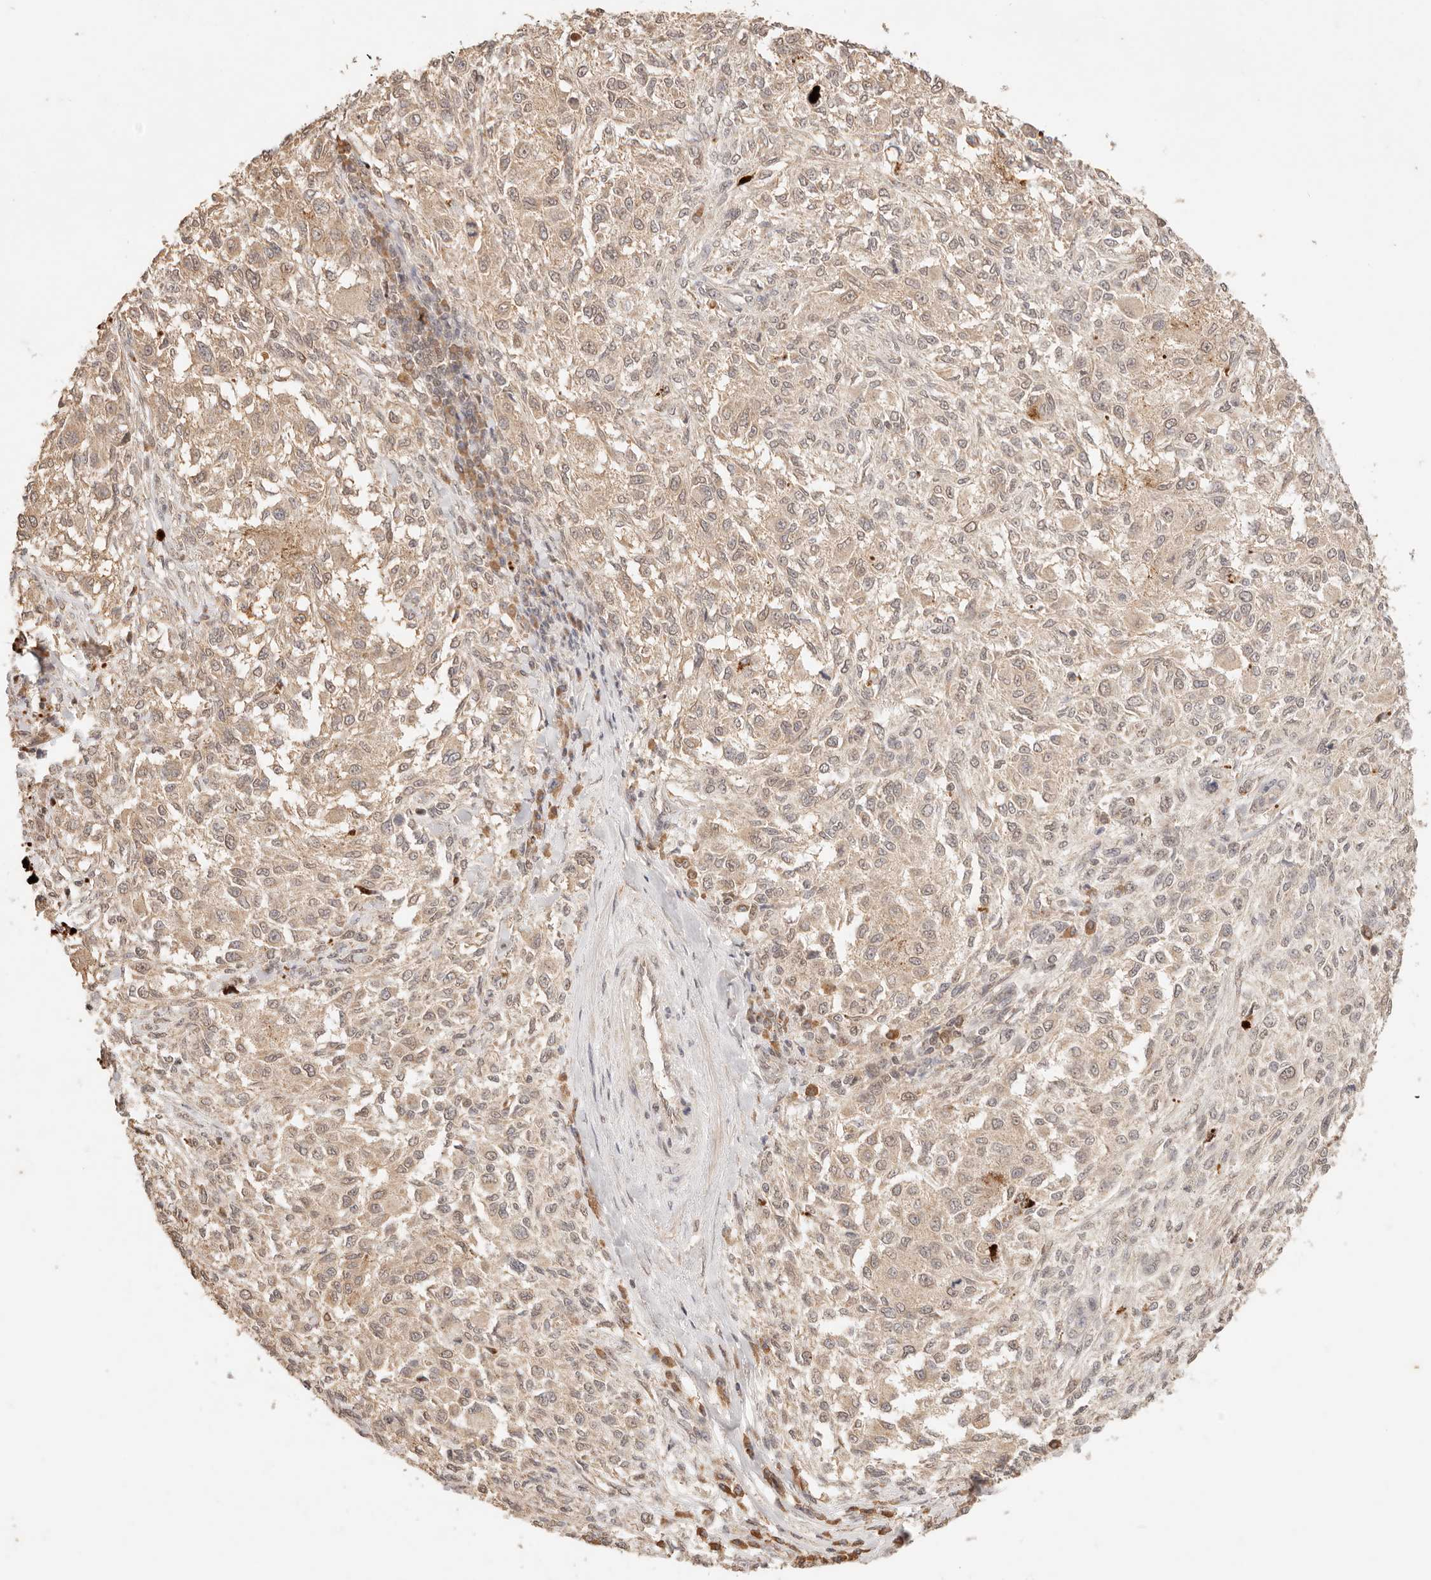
{"staining": {"intensity": "weak", "quantity": ">75%", "location": "cytoplasmic/membranous"}, "tissue": "melanoma", "cell_type": "Tumor cells", "image_type": "cancer", "snomed": [{"axis": "morphology", "description": "Necrosis, NOS"}, {"axis": "morphology", "description": "Malignant melanoma, NOS"}, {"axis": "topography", "description": "Skin"}], "caption": "Tumor cells exhibit low levels of weak cytoplasmic/membranous staining in approximately >75% of cells in human malignant melanoma.", "gene": "TRIM11", "patient": {"sex": "female", "age": 87}}